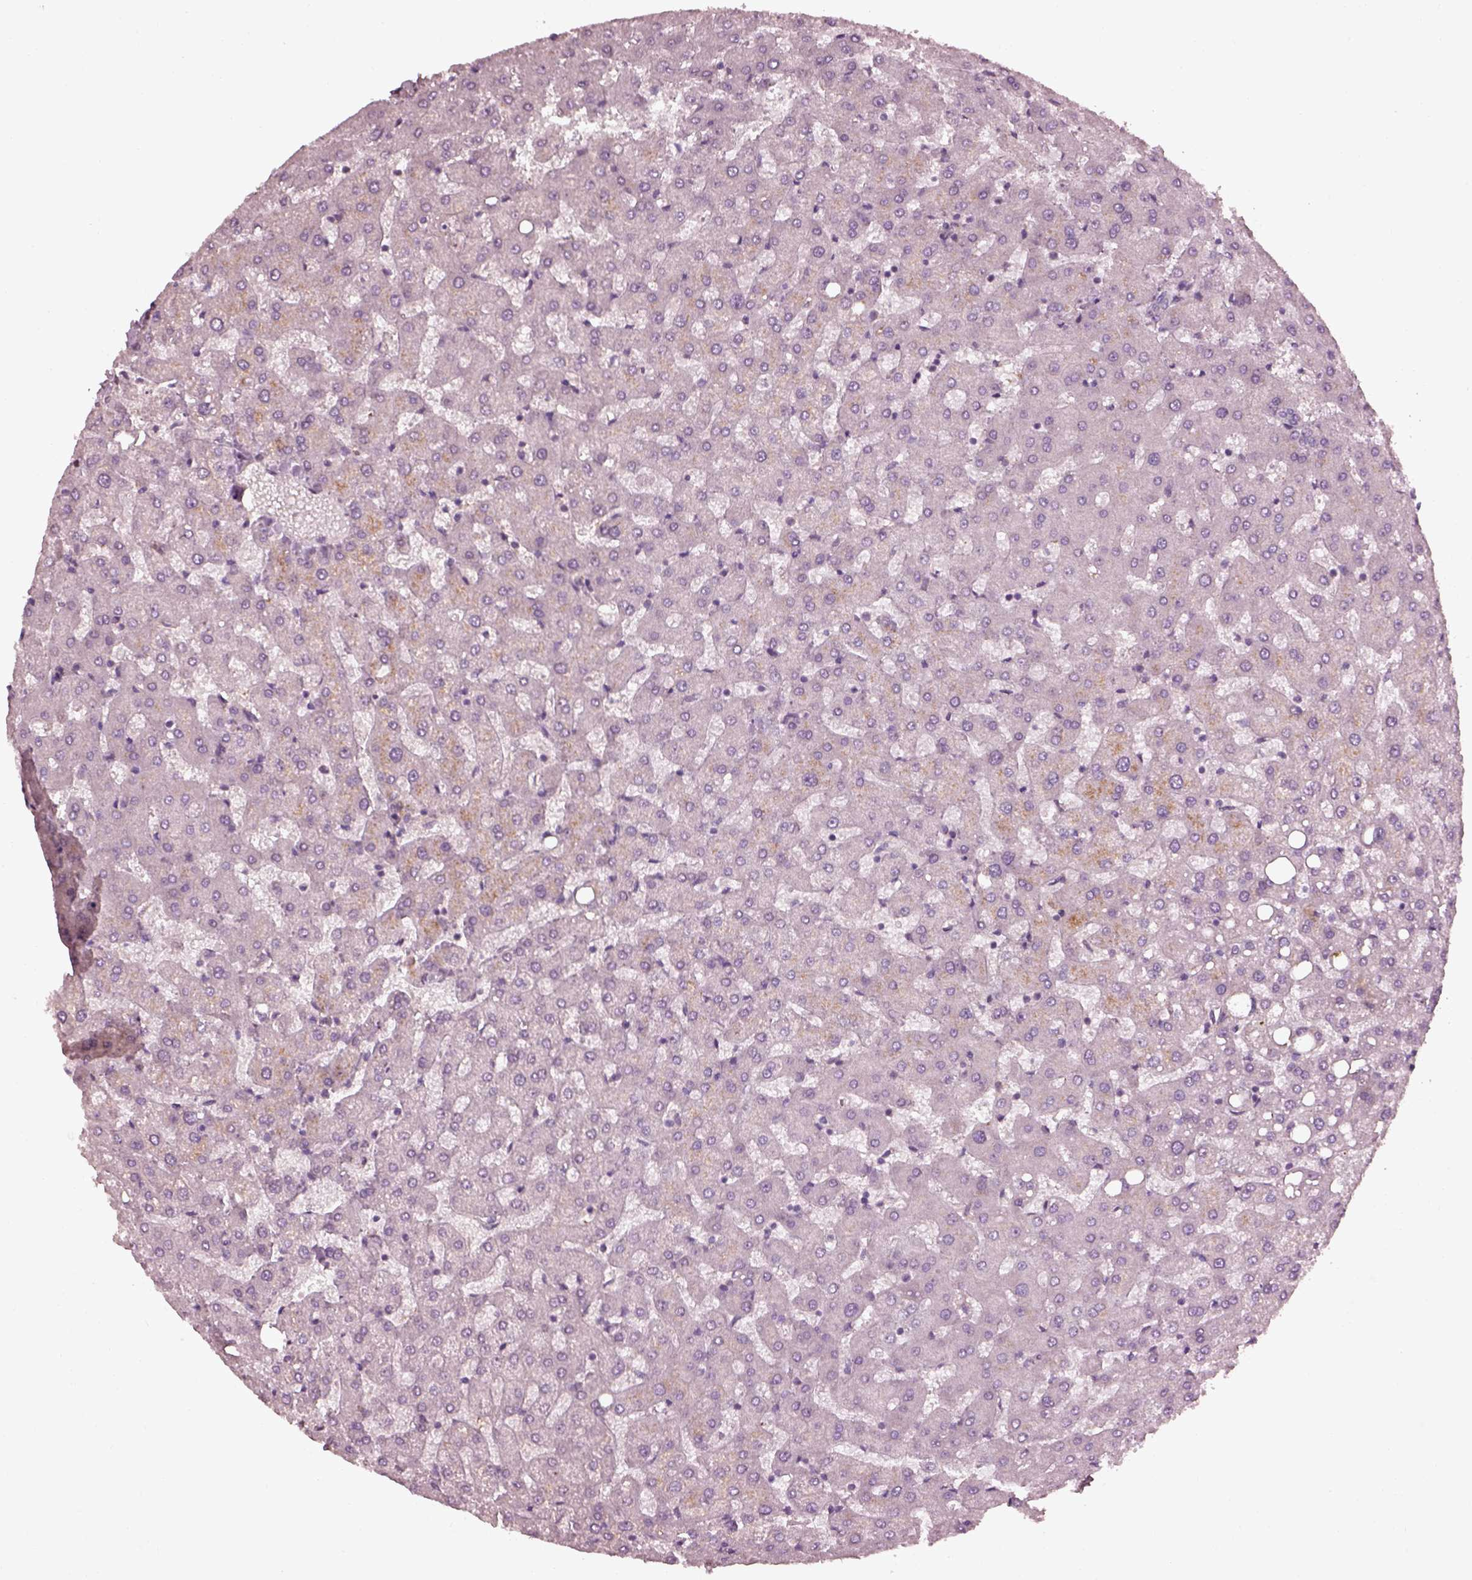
{"staining": {"intensity": "negative", "quantity": "none", "location": "none"}, "tissue": "liver", "cell_type": "Cholangiocytes", "image_type": "normal", "snomed": [{"axis": "morphology", "description": "Normal tissue, NOS"}, {"axis": "topography", "description": "Liver"}], "caption": "IHC photomicrograph of normal liver stained for a protein (brown), which shows no staining in cholangiocytes.", "gene": "EFEMP1", "patient": {"sex": "female", "age": 50}}